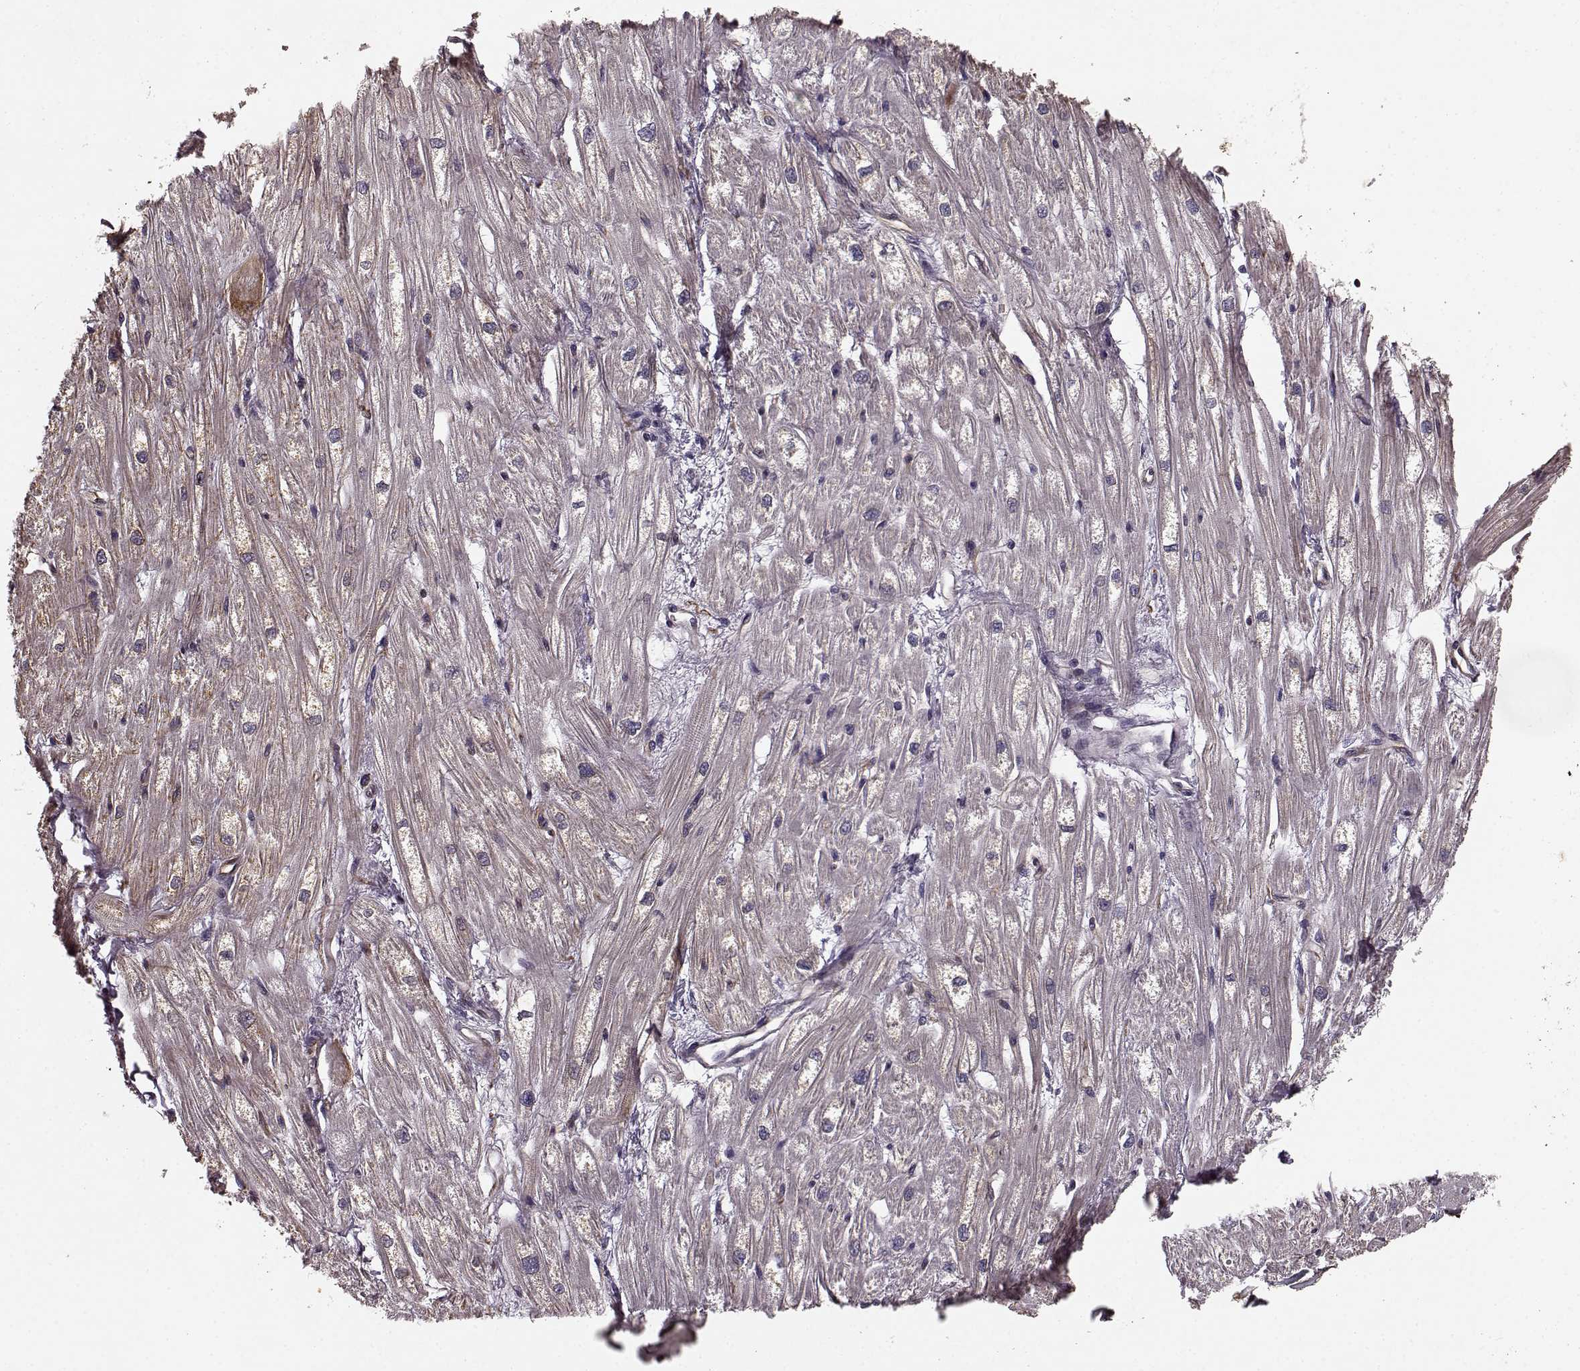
{"staining": {"intensity": "negative", "quantity": "none", "location": "none"}, "tissue": "heart muscle", "cell_type": "Cardiomyocytes", "image_type": "normal", "snomed": [{"axis": "morphology", "description": "Normal tissue, NOS"}, {"axis": "topography", "description": "Heart"}], "caption": "Immunohistochemical staining of normal human heart muscle shows no significant expression in cardiomyocytes.", "gene": "MTR", "patient": {"sex": "male", "age": 61}}